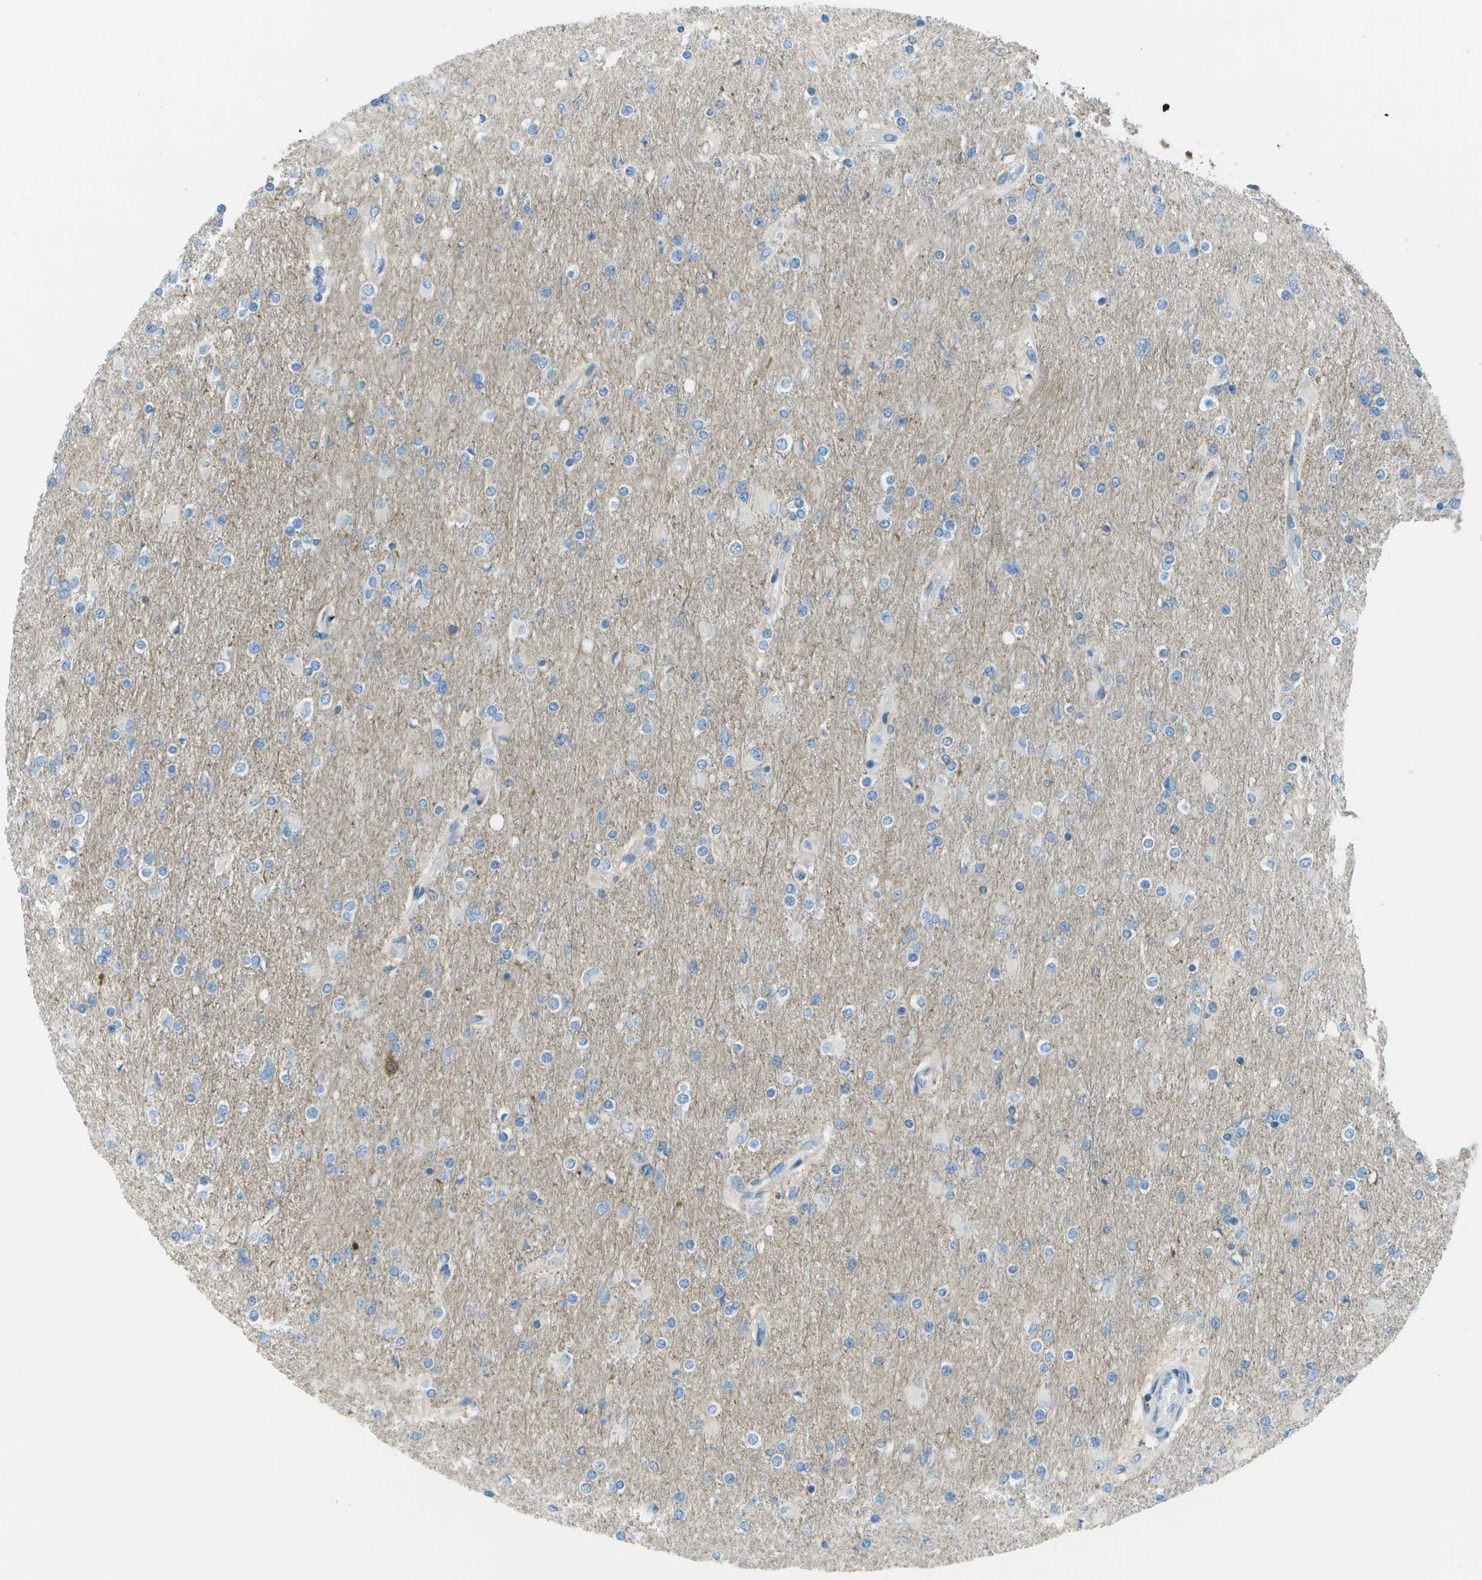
{"staining": {"intensity": "negative", "quantity": "none", "location": "none"}, "tissue": "glioma", "cell_type": "Tumor cells", "image_type": "cancer", "snomed": [{"axis": "morphology", "description": "Glioma, malignant, High grade"}, {"axis": "topography", "description": "Cerebral cortex"}], "caption": "IHC of high-grade glioma (malignant) reveals no expression in tumor cells.", "gene": "LRRC66", "patient": {"sex": "female", "age": 36}}